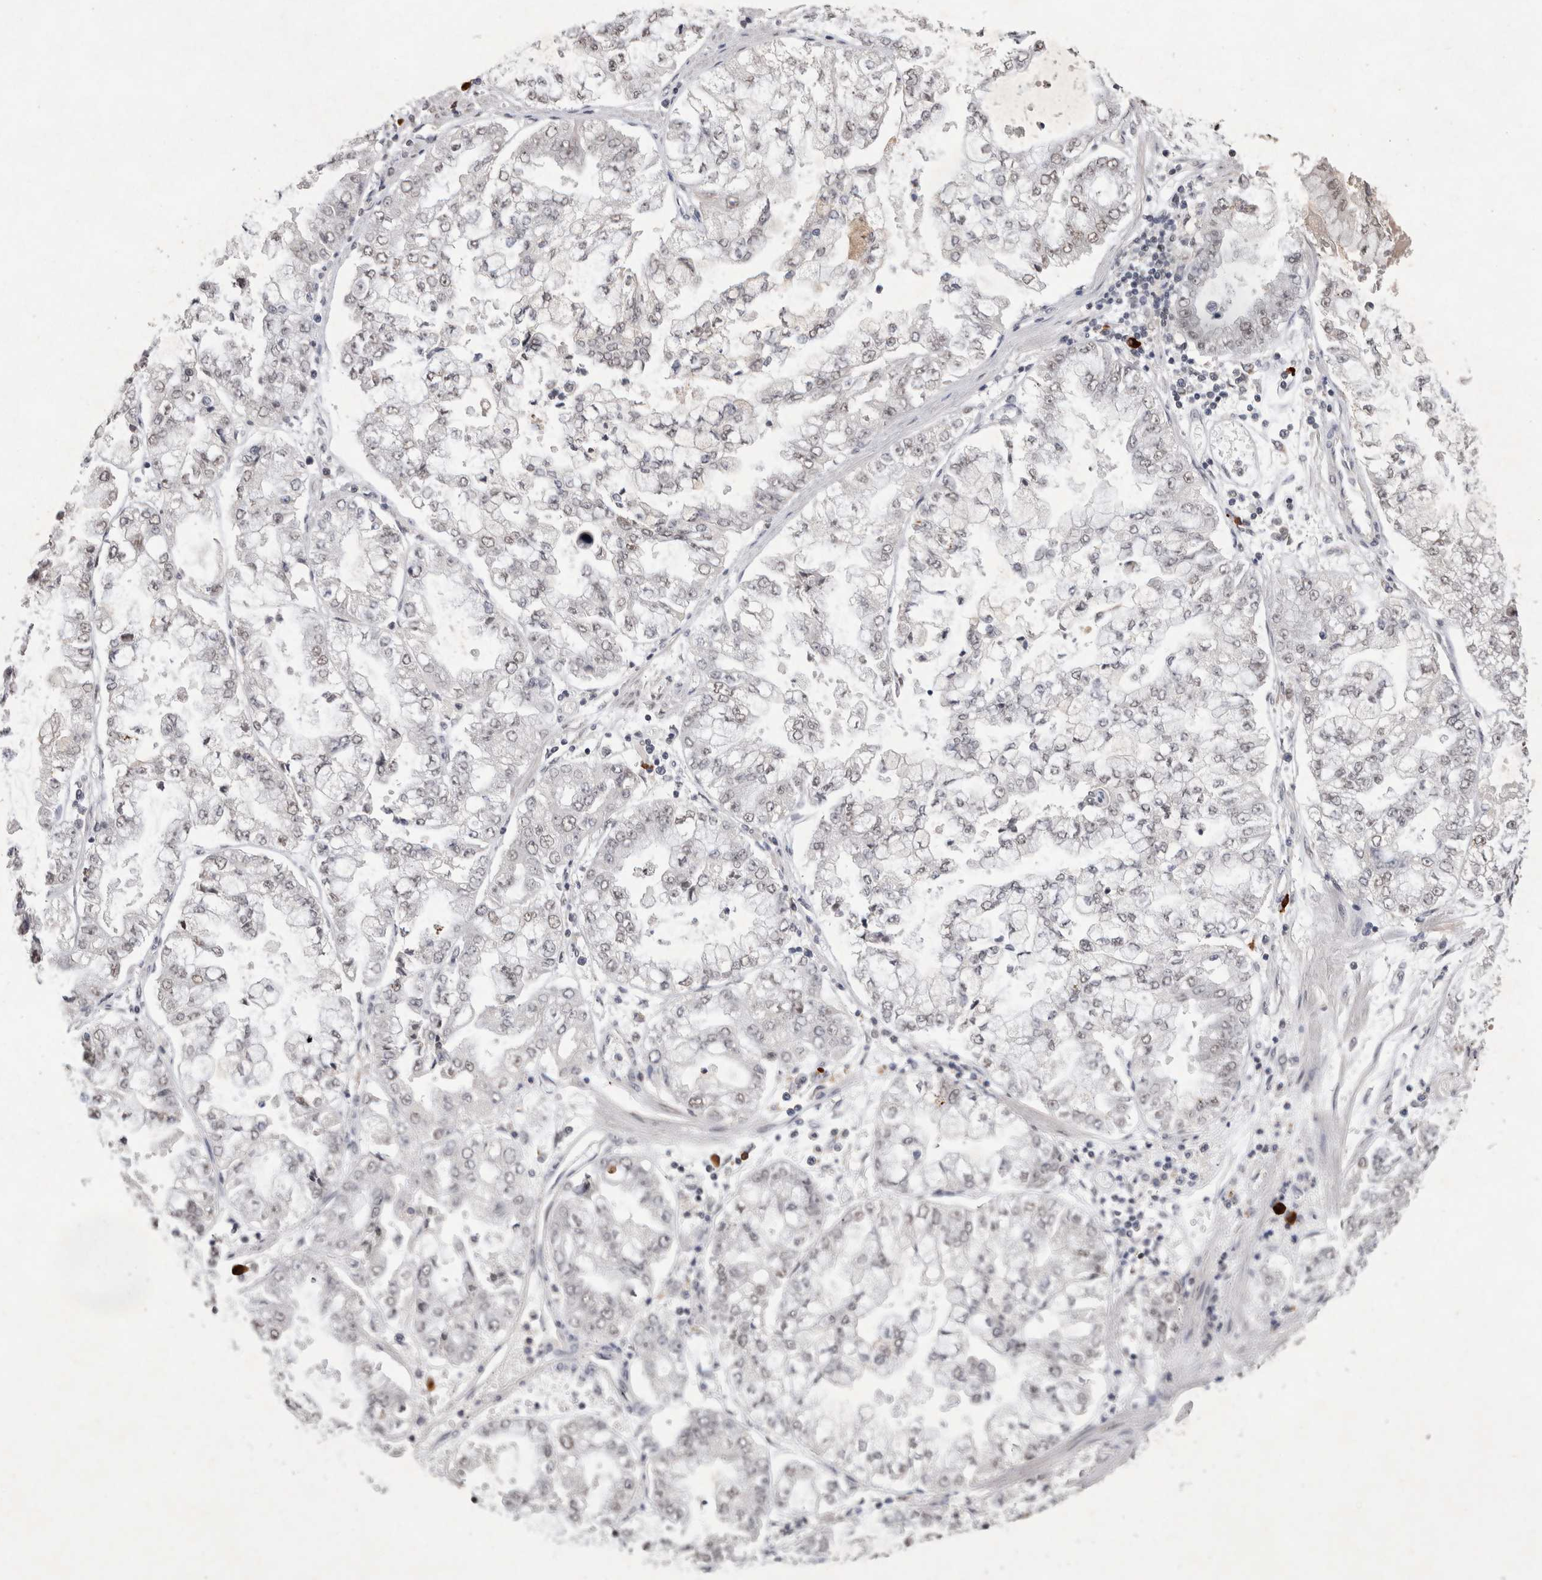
{"staining": {"intensity": "negative", "quantity": "none", "location": "none"}, "tissue": "stomach cancer", "cell_type": "Tumor cells", "image_type": "cancer", "snomed": [{"axis": "morphology", "description": "Adenocarcinoma, NOS"}, {"axis": "topography", "description": "Stomach"}], "caption": "This is an IHC image of human stomach adenocarcinoma. There is no expression in tumor cells.", "gene": "XRCC5", "patient": {"sex": "male", "age": 76}}